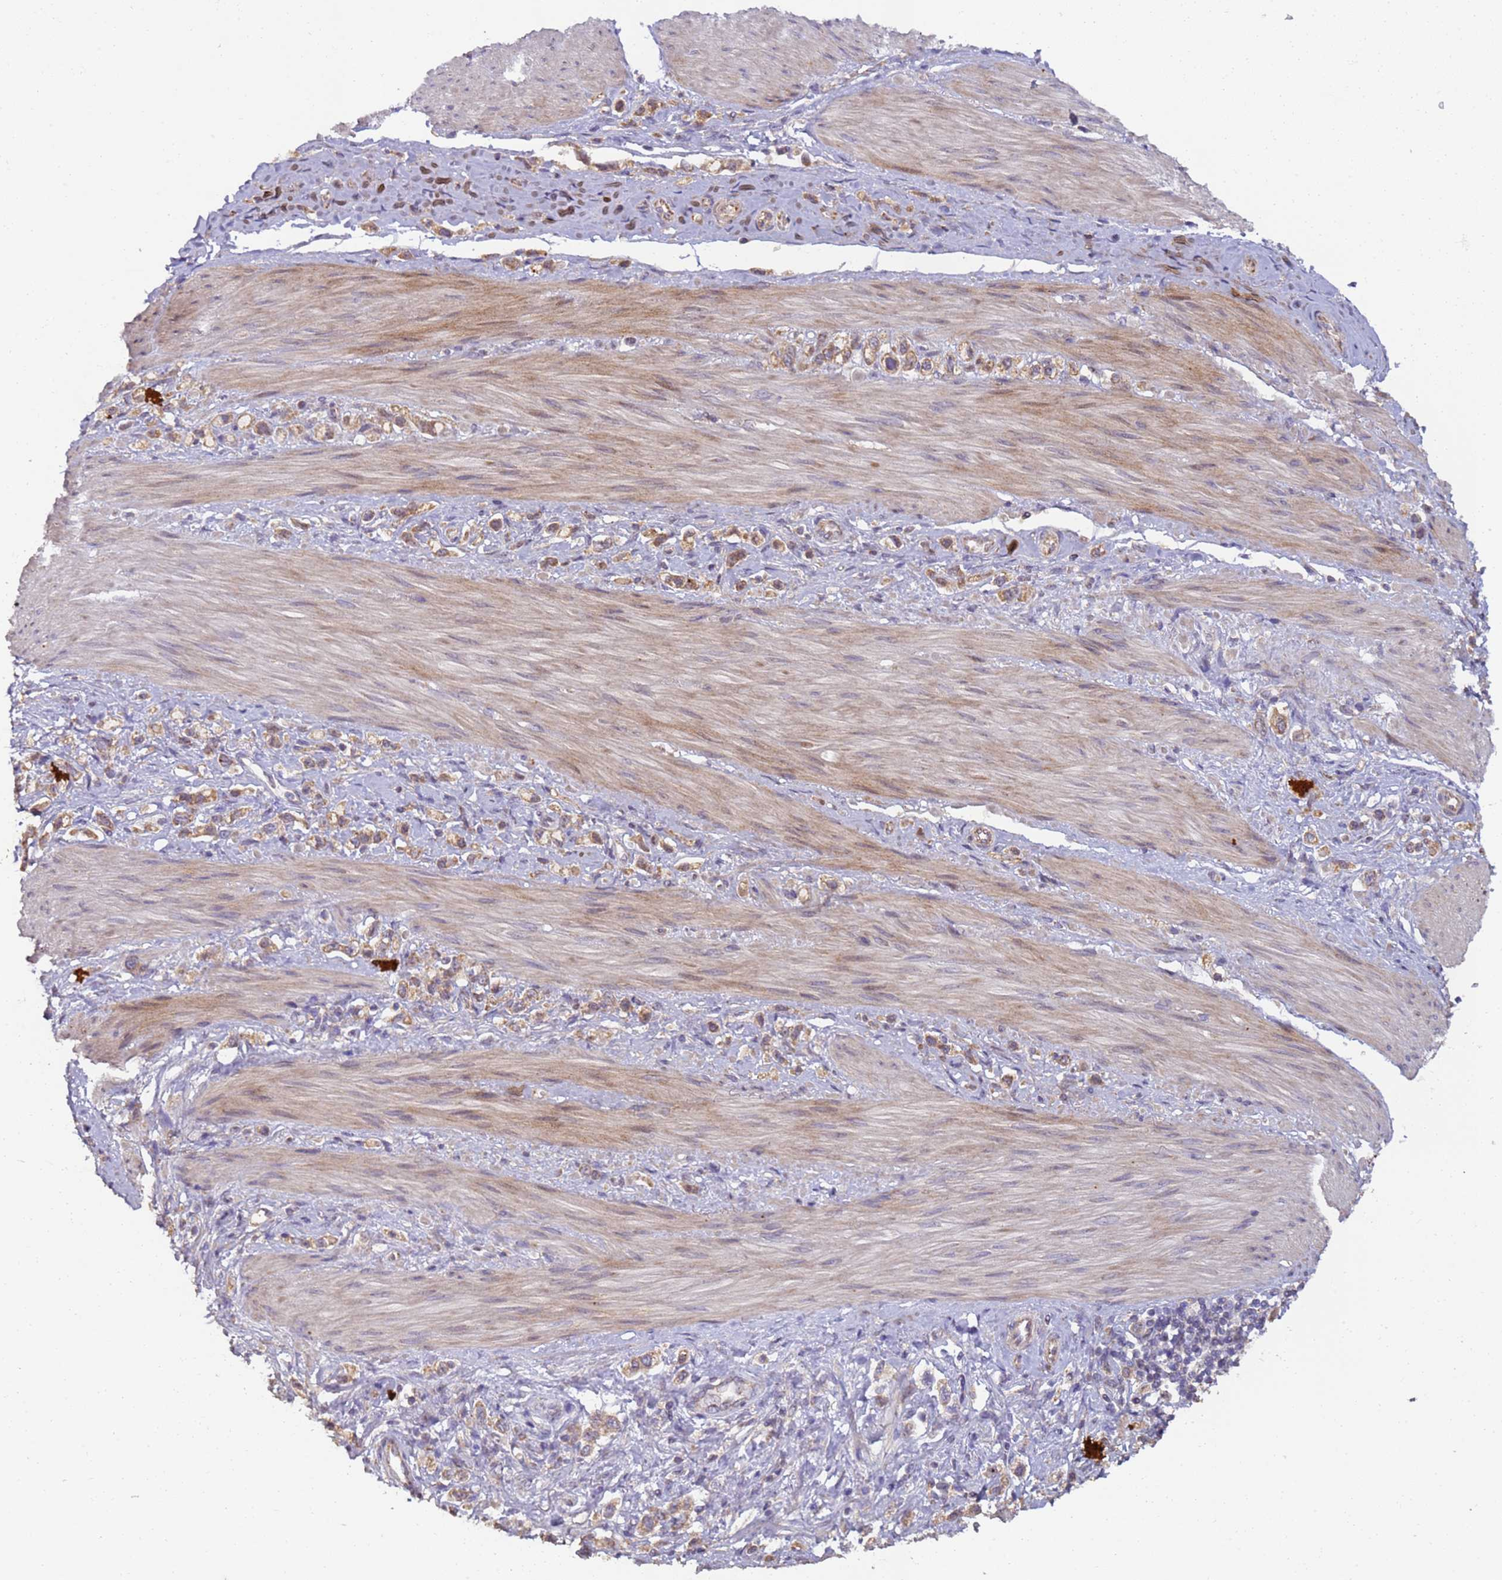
{"staining": {"intensity": "moderate", "quantity": ">75%", "location": "cytoplasmic/membranous"}, "tissue": "stomach cancer", "cell_type": "Tumor cells", "image_type": "cancer", "snomed": [{"axis": "morphology", "description": "Adenocarcinoma, NOS"}, {"axis": "topography", "description": "Stomach"}], "caption": "Adenocarcinoma (stomach) stained for a protein (brown) reveals moderate cytoplasmic/membranous positive positivity in approximately >75% of tumor cells.", "gene": "RAPGEF3", "patient": {"sex": "female", "age": 65}}